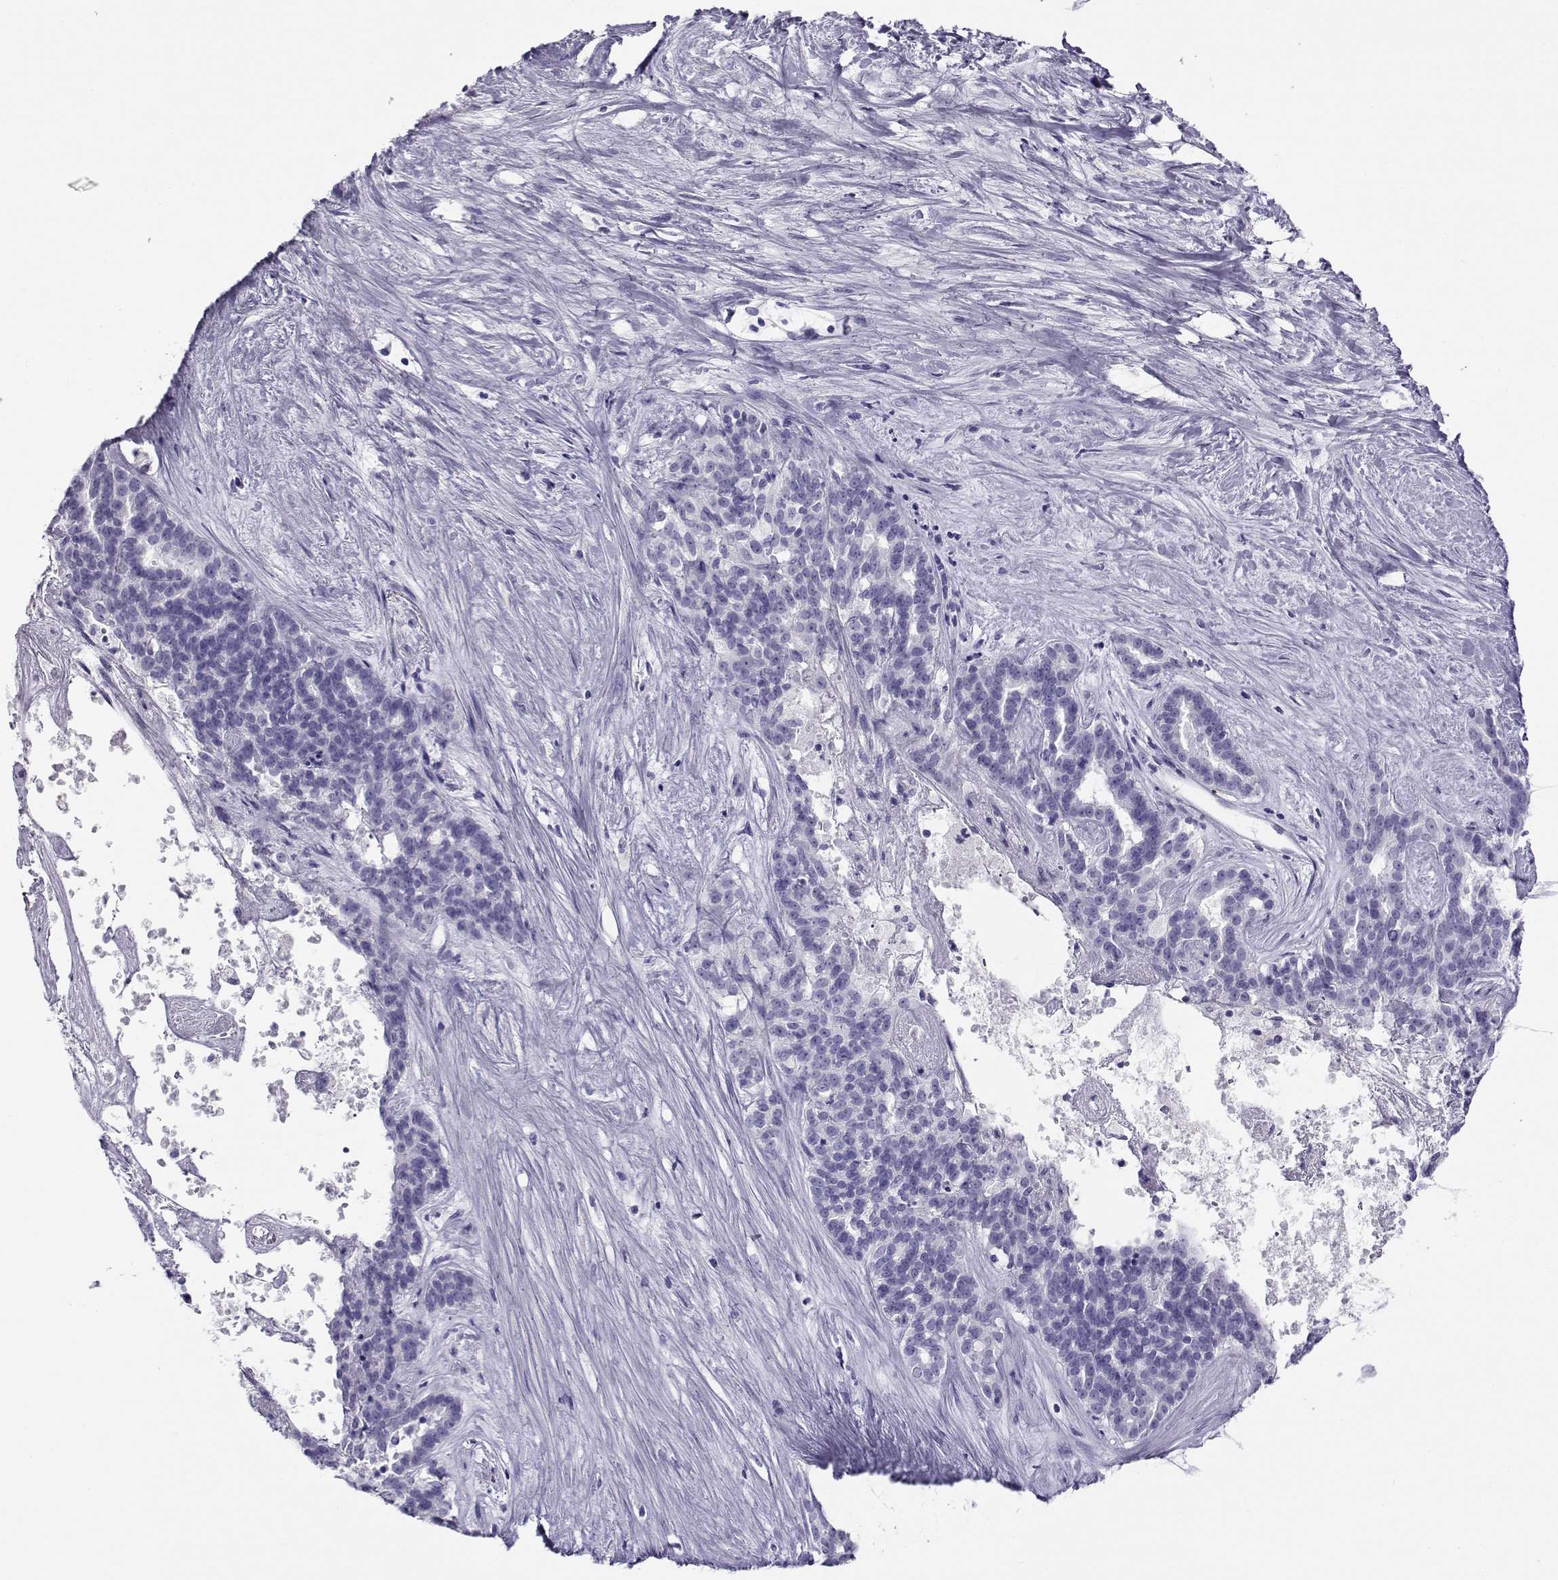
{"staining": {"intensity": "negative", "quantity": "none", "location": "none"}, "tissue": "liver cancer", "cell_type": "Tumor cells", "image_type": "cancer", "snomed": [{"axis": "morphology", "description": "Cholangiocarcinoma"}, {"axis": "topography", "description": "Liver"}], "caption": "Human cholangiocarcinoma (liver) stained for a protein using immunohistochemistry reveals no positivity in tumor cells.", "gene": "RHOXF2", "patient": {"sex": "female", "age": 47}}